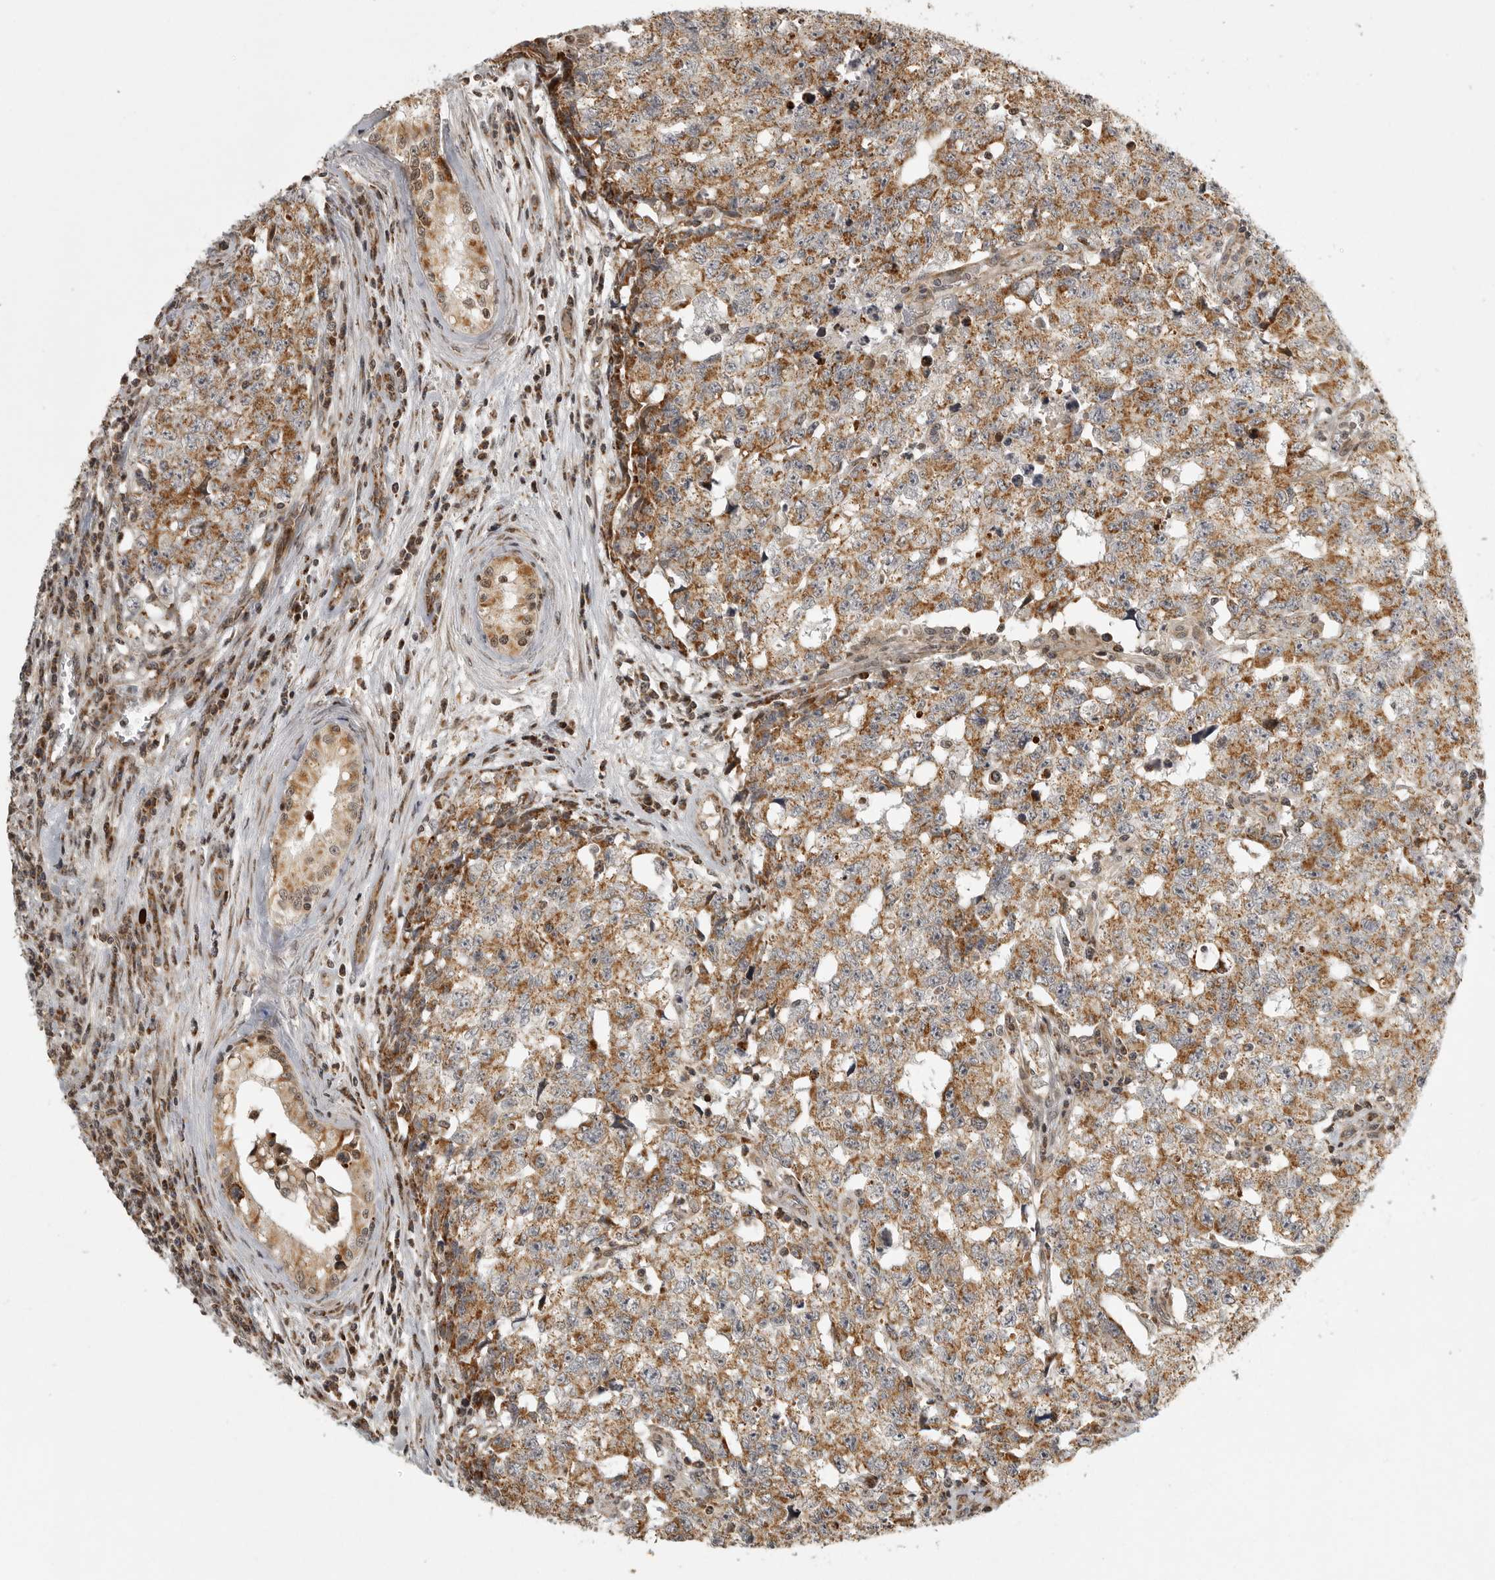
{"staining": {"intensity": "moderate", "quantity": ">75%", "location": "cytoplasmic/membranous"}, "tissue": "testis cancer", "cell_type": "Tumor cells", "image_type": "cancer", "snomed": [{"axis": "morphology", "description": "Carcinoma, Embryonal, NOS"}, {"axis": "topography", "description": "Testis"}], "caption": "Testis cancer tissue exhibits moderate cytoplasmic/membranous staining in approximately >75% of tumor cells, visualized by immunohistochemistry. (IHC, brightfield microscopy, high magnification).", "gene": "NARS2", "patient": {"sex": "male", "age": 28}}